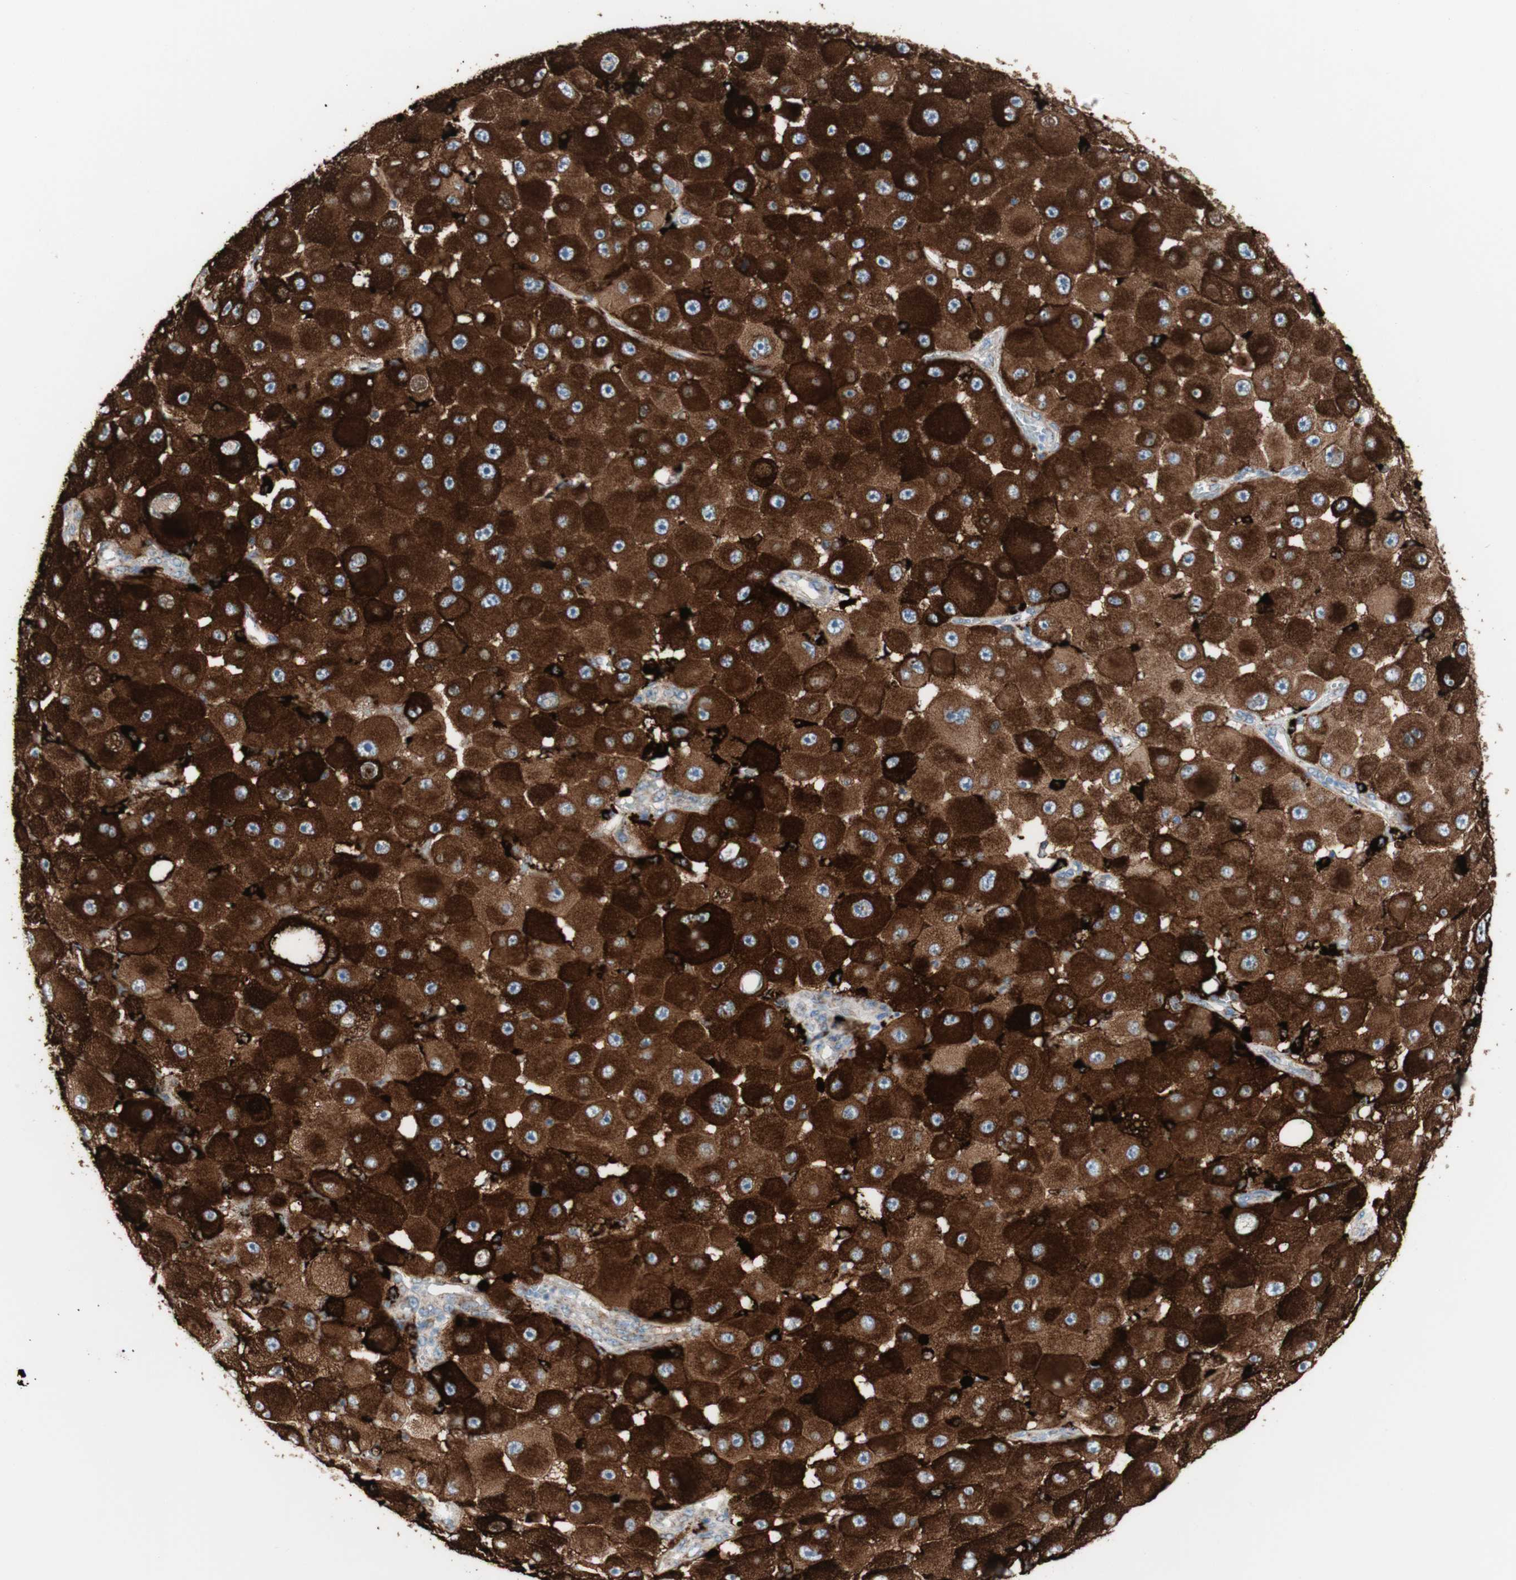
{"staining": {"intensity": "strong", "quantity": ">75%", "location": "cytoplasmic/membranous"}, "tissue": "melanoma", "cell_type": "Tumor cells", "image_type": "cancer", "snomed": [{"axis": "morphology", "description": "Malignant melanoma, NOS"}, {"axis": "topography", "description": "Skin"}], "caption": "Strong cytoplasmic/membranous protein expression is appreciated in approximately >75% of tumor cells in melanoma.", "gene": "URB2", "patient": {"sex": "female", "age": 81}}